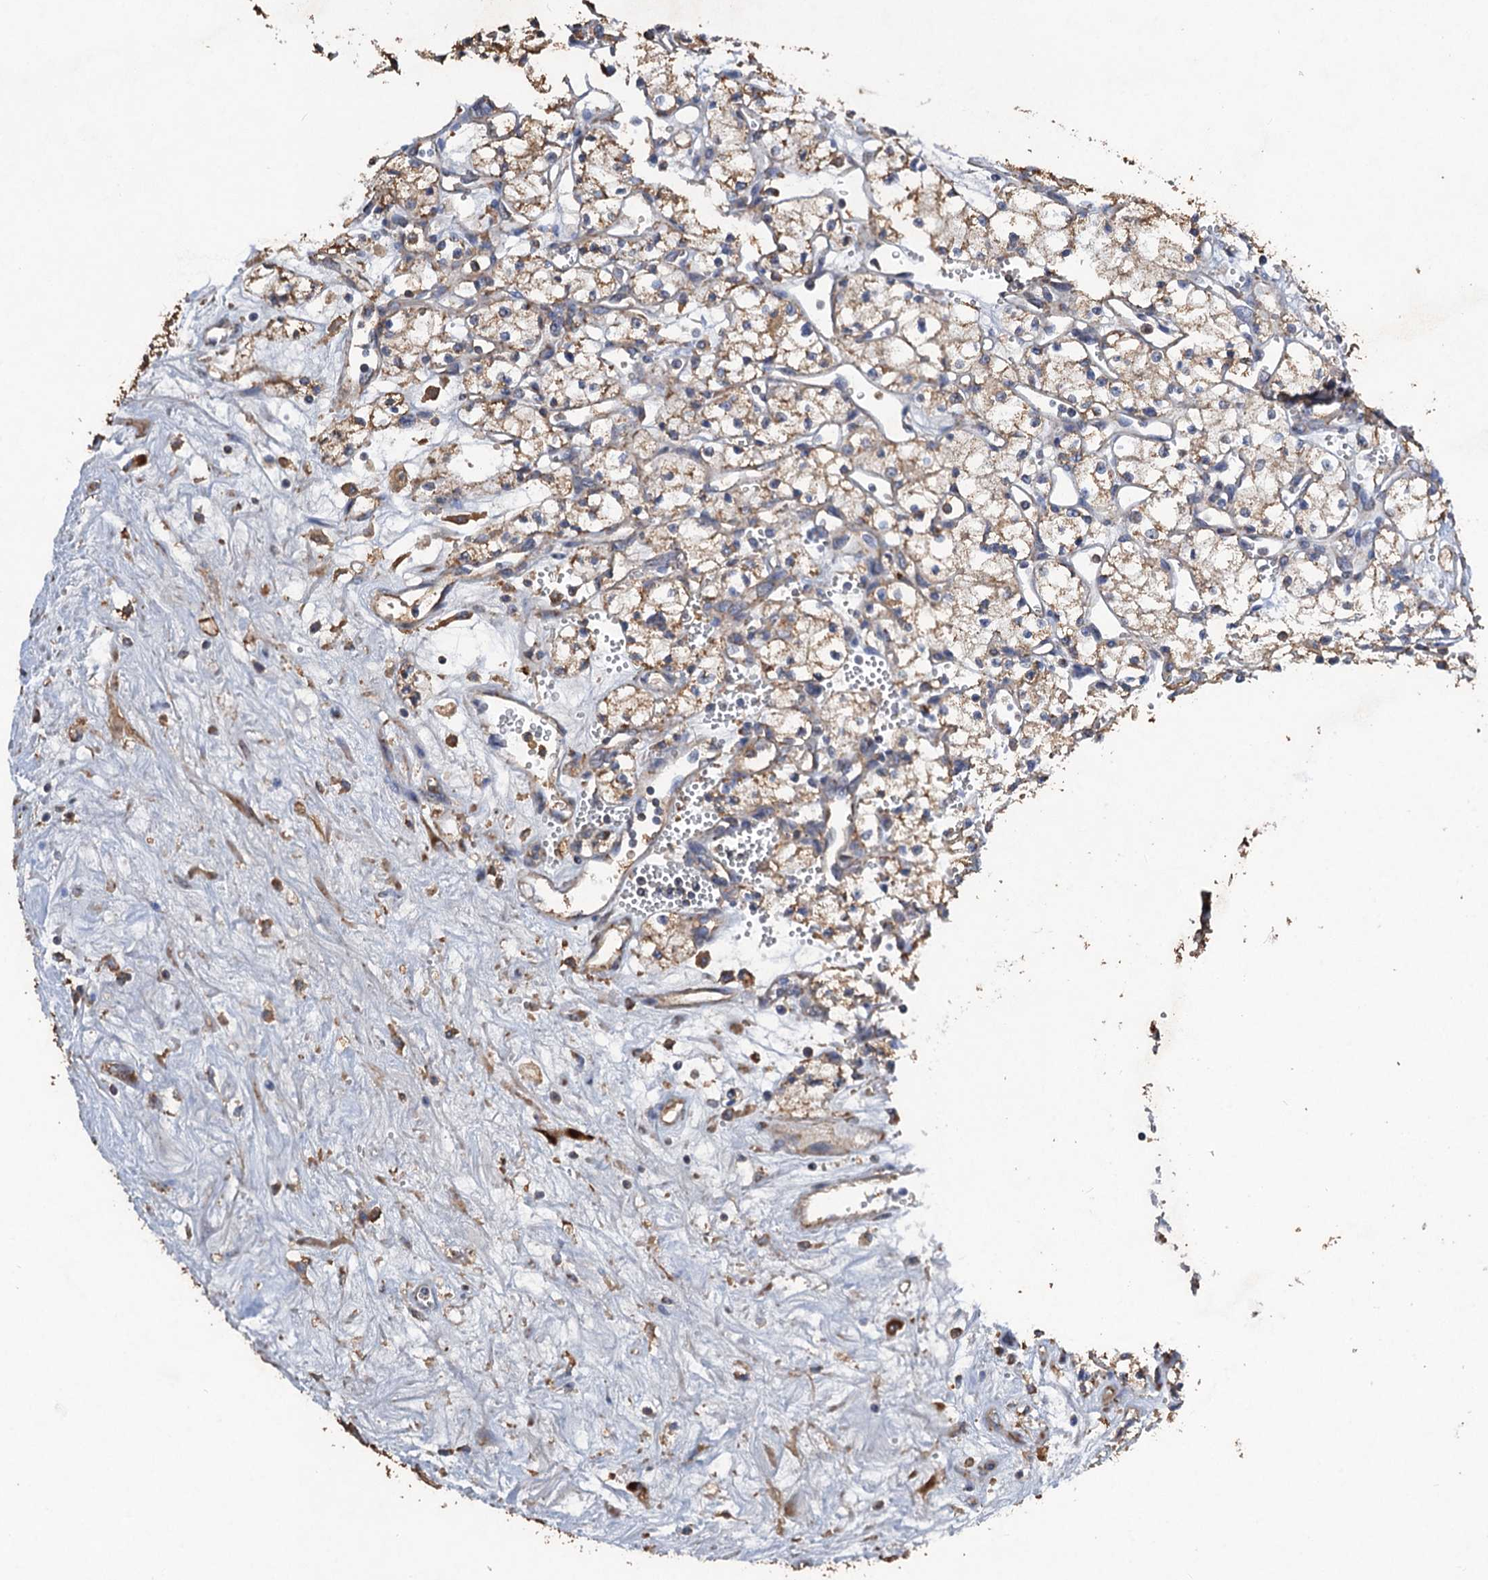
{"staining": {"intensity": "weak", "quantity": "25%-75%", "location": "cytoplasmic/membranous"}, "tissue": "renal cancer", "cell_type": "Tumor cells", "image_type": "cancer", "snomed": [{"axis": "morphology", "description": "Adenocarcinoma, NOS"}, {"axis": "topography", "description": "Kidney"}], "caption": "An immunohistochemistry (IHC) micrograph of neoplastic tissue is shown. Protein staining in brown shows weak cytoplasmic/membranous positivity in renal cancer within tumor cells.", "gene": "SCUBE3", "patient": {"sex": "male", "age": 59}}